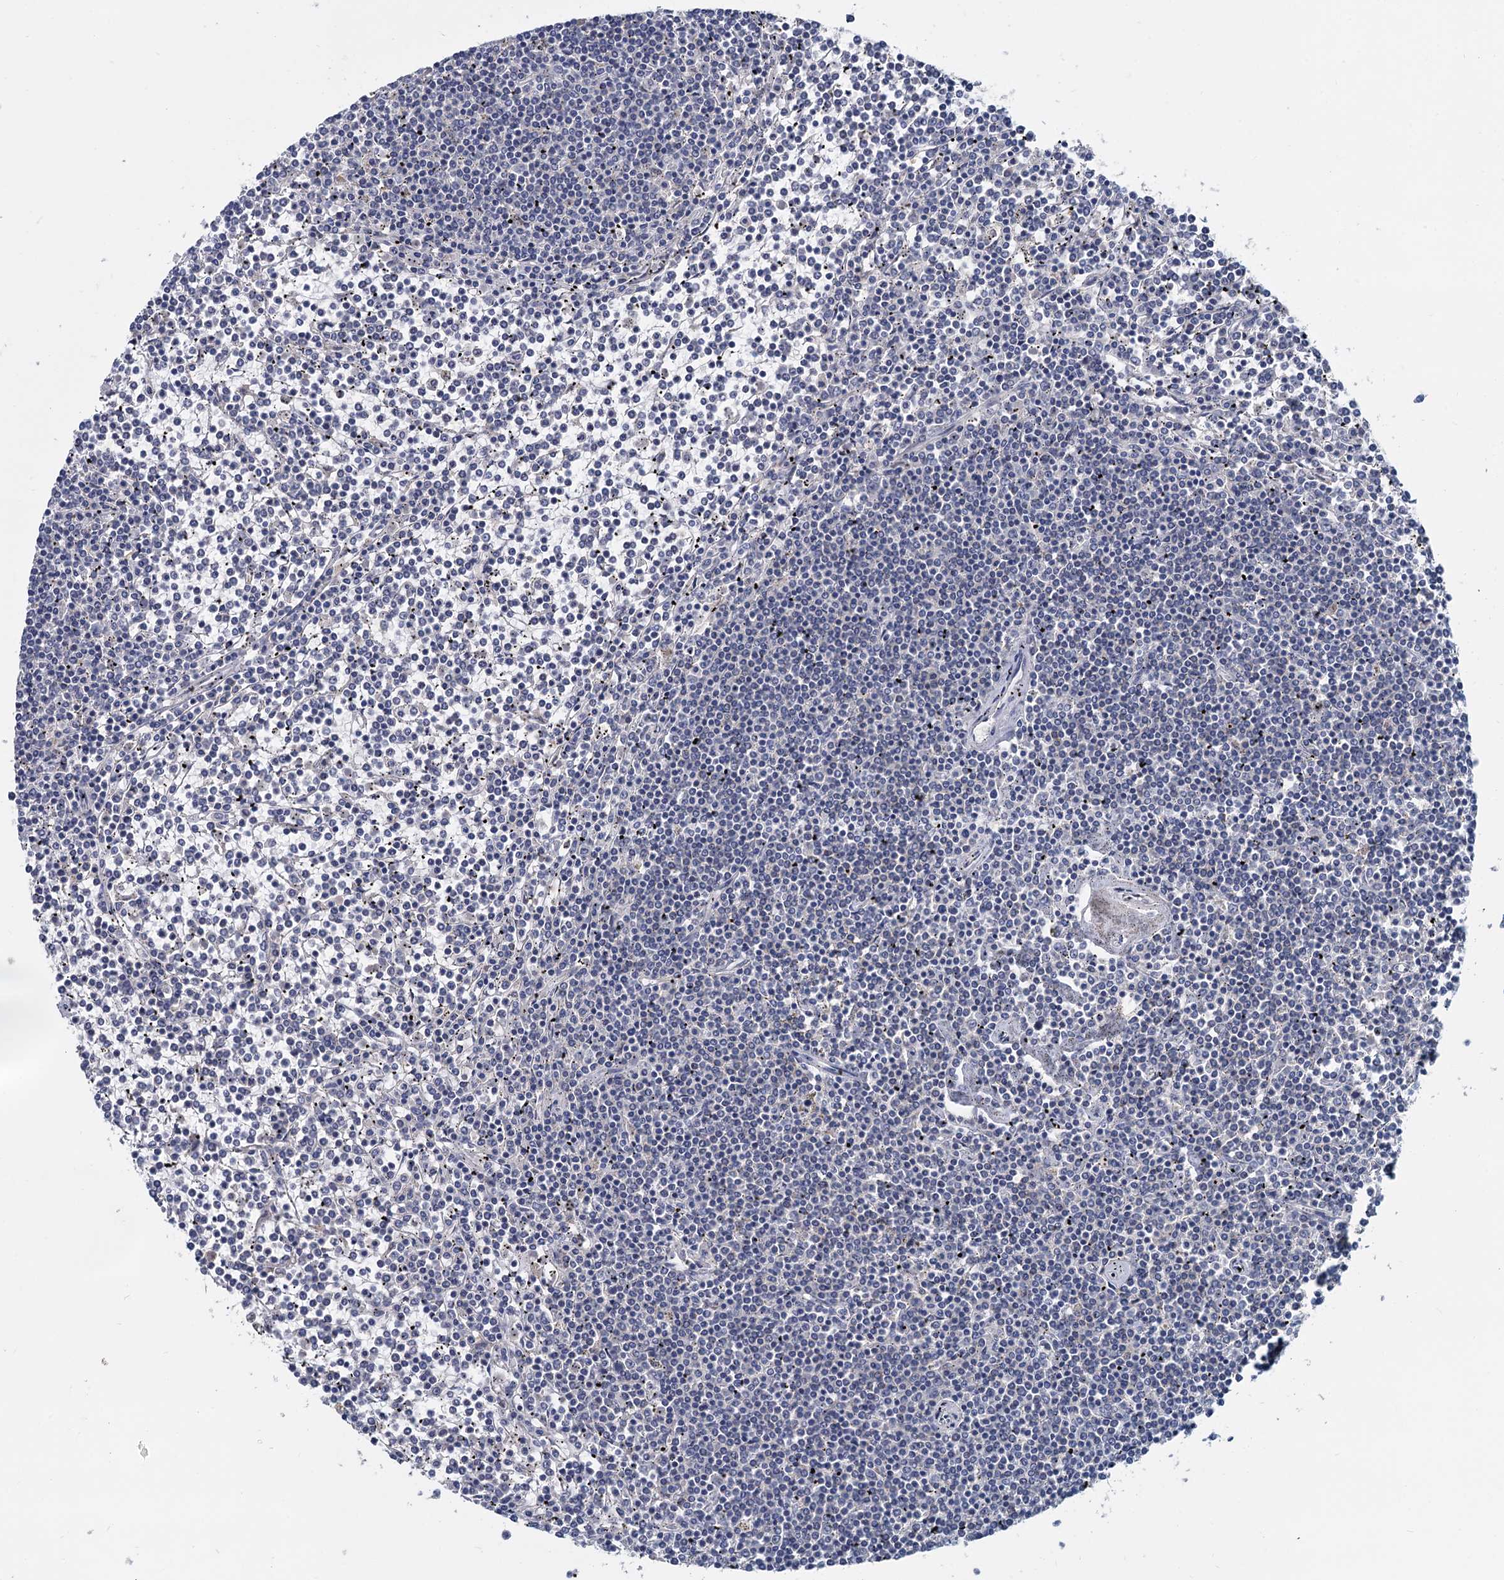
{"staining": {"intensity": "negative", "quantity": "none", "location": "none"}, "tissue": "lymphoma", "cell_type": "Tumor cells", "image_type": "cancer", "snomed": [{"axis": "morphology", "description": "Malignant lymphoma, non-Hodgkin's type, Low grade"}, {"axis": "topography", "description": "Spleen"}], "caption": "Malignant lymphoma, non-Hodgkin's type (low-grade) was stained to show a protein in brown. There is no significant positivity in tumor cells.", "gene": "ACSM3", "patient": {"sex": "female", "age": 19}}